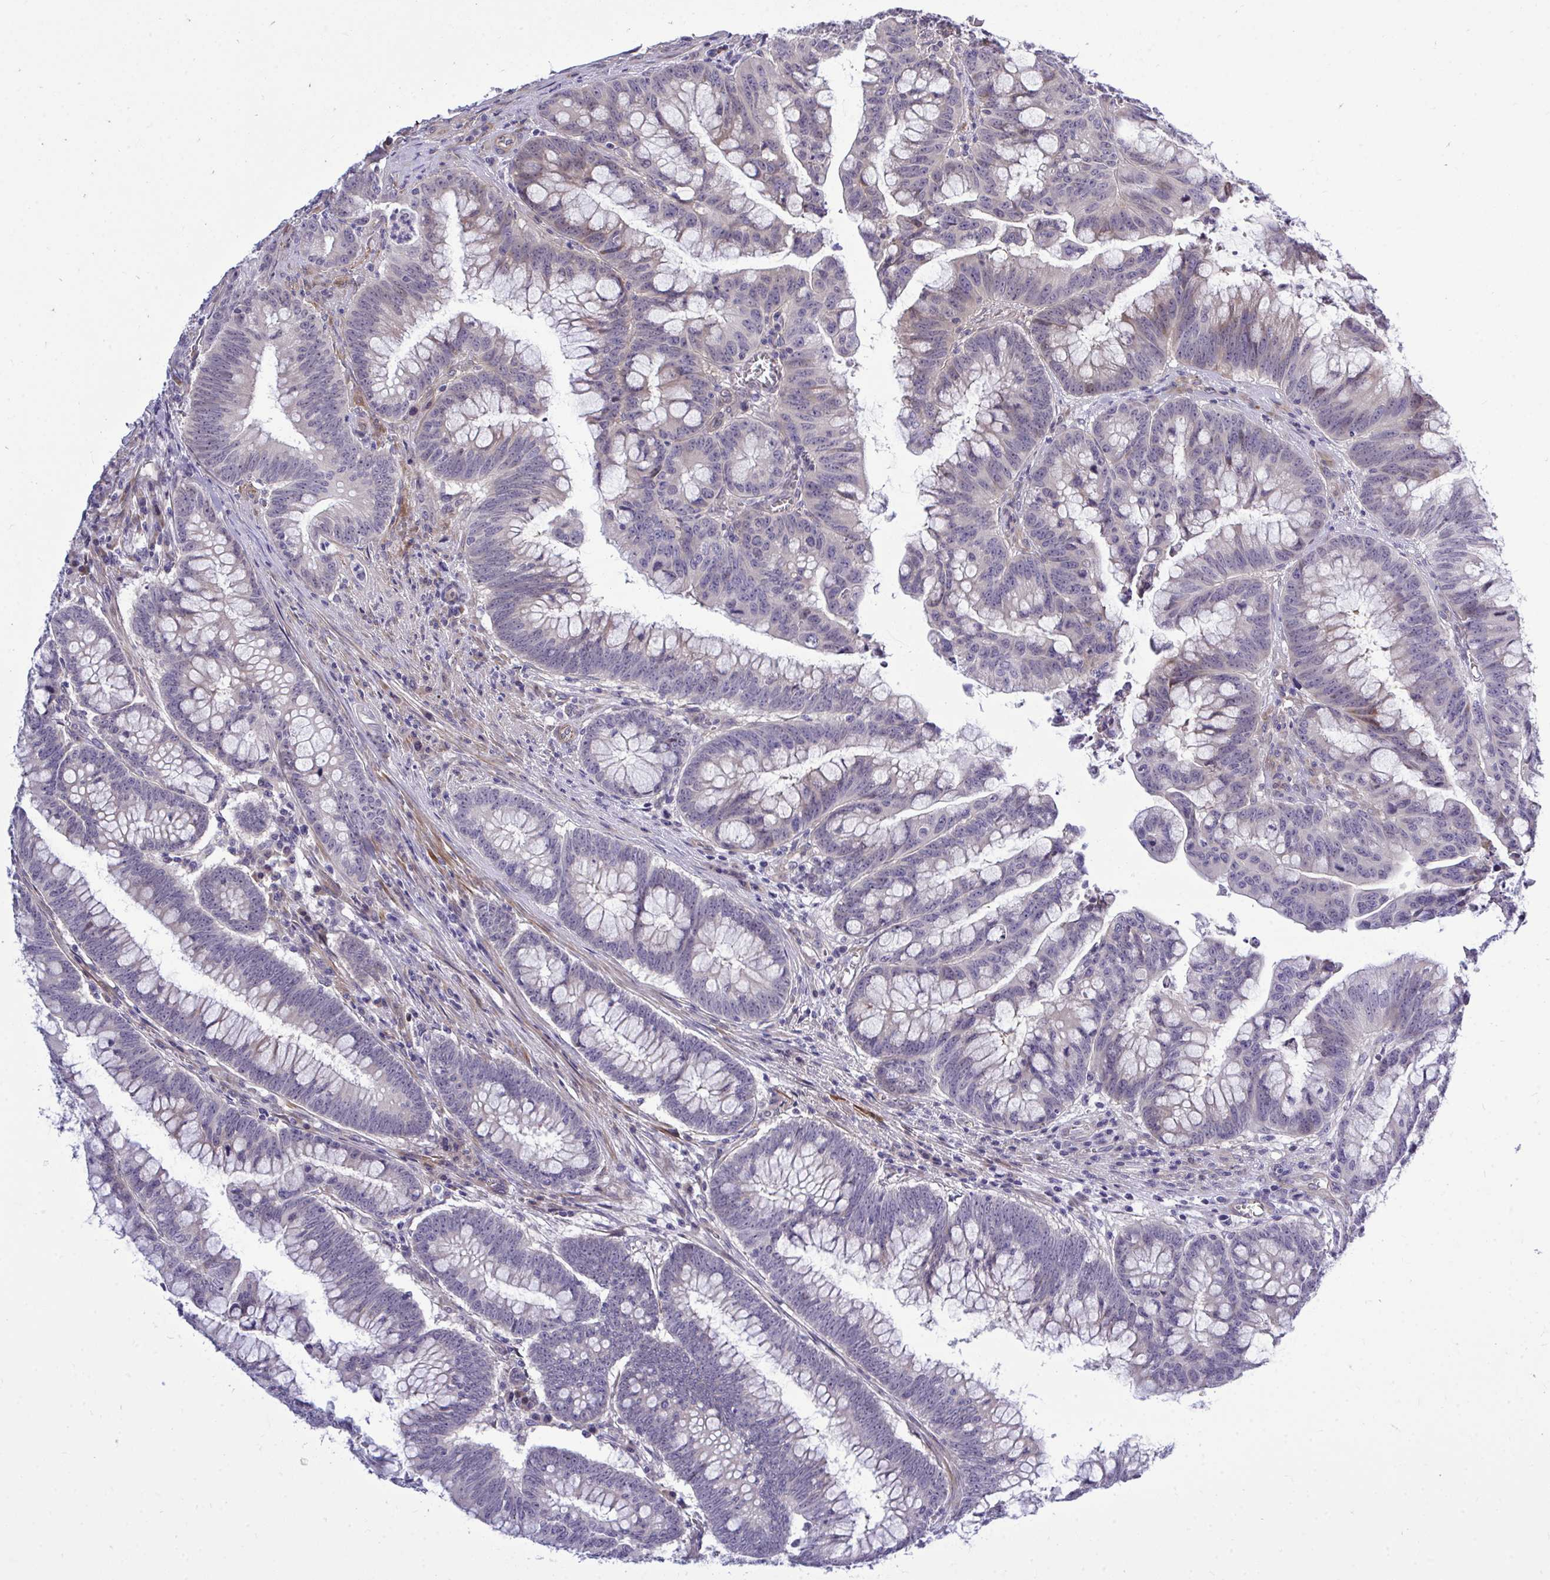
{"staining": {"intensity": "negative", "quantity": "none", "location": "none"}, "tissue": "colorectal cancer", "cell_type": "Tumor cells", "image_type": "cancer", "snomed": [{"axis": "morphology", "description": "Adenocarcinoma, NOS"}, {"axis": "topography", "description": "Colon"}], "caption": "The micrograph exhibits no staining of tumor cells in adenocarcinoma (colorectal).", "gene": "HMBOX1", "patient": {"sex": "male", "age": 62}}